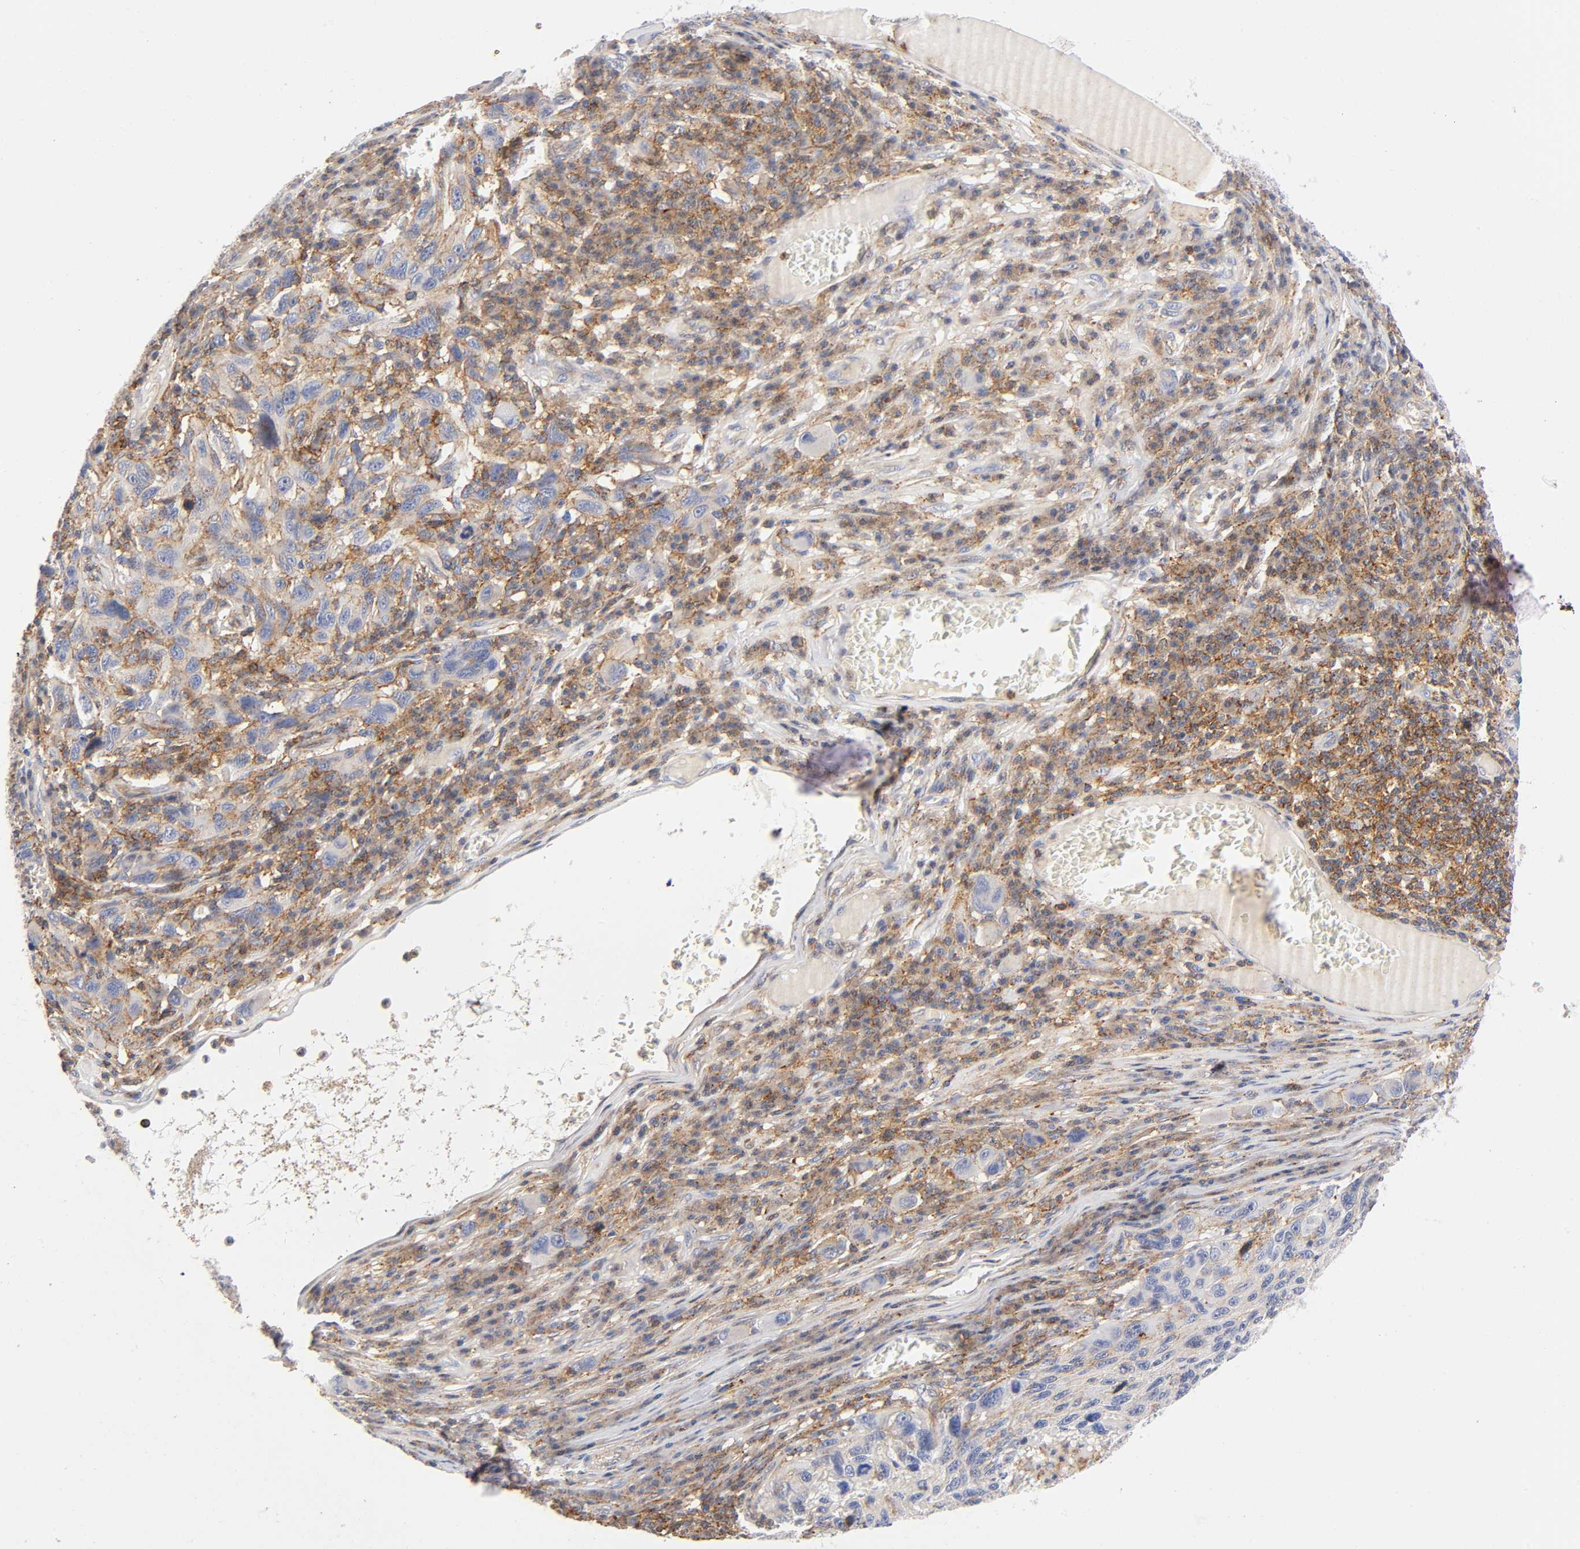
{"staining": {"intensity": "moderate", "quantity": ">75%", "location": "cytoplasmic/membranous"}, "tissue": "melanoma", "cell_type": "Tumor cells", "image_type": "cancer", "snomed": [{"axis": "morphology", "description": "Malignant melanoma, NOS"}, {"axis": "topography", "description": "Skin"}], "caption": "Malignant melanoma stained with immunohistochemistry reveals moderate cytoplasmic/membranous expression in about >75% of tumor cells.", "gene": "ANXA7", "patient": {"sex": "male", "age": 53}}